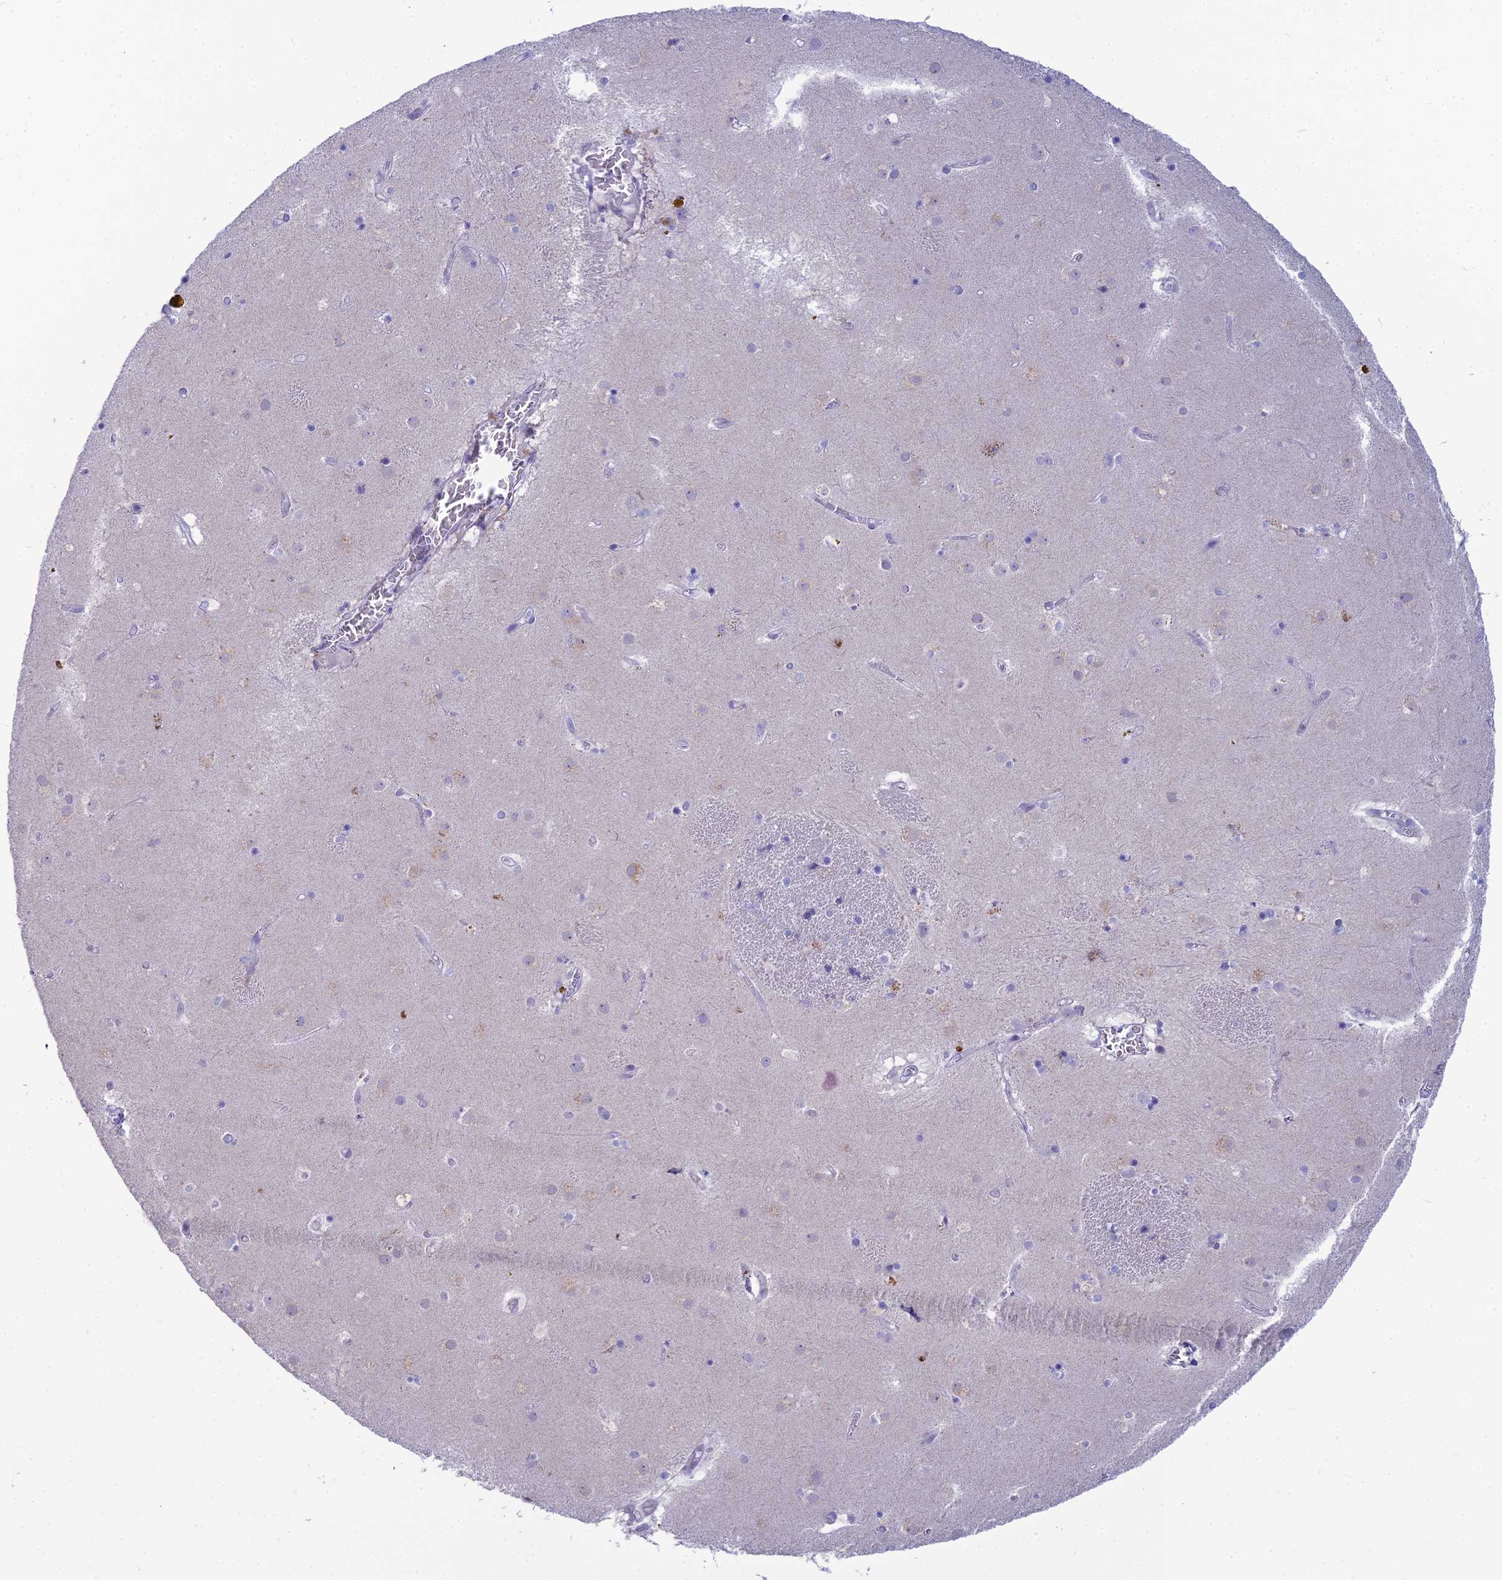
{"staining": {"intensity": "negative", "quantity": "none", "location": "none"}, "tissue": "caudate", "cell_type": "Glial cells", "image_type": "normal", "snomed": [{"axis": "morphology", "description": "Normal tissue, NOS"}, {"axis": "topography", "description": "Lateral ventricle wall"}], "caption": "This micrograph is of benign caudate stained with immunohistochemistry to label a protein in brown with the nuclei are counter-stained blue. There is no staining in glial cells. The staining is performed using DAB brown chromogen with nuclei counter-stained in using hematoxylin.", "gene": "ENSG00000285920", "patient": {"sex": "male", "age": 70}}